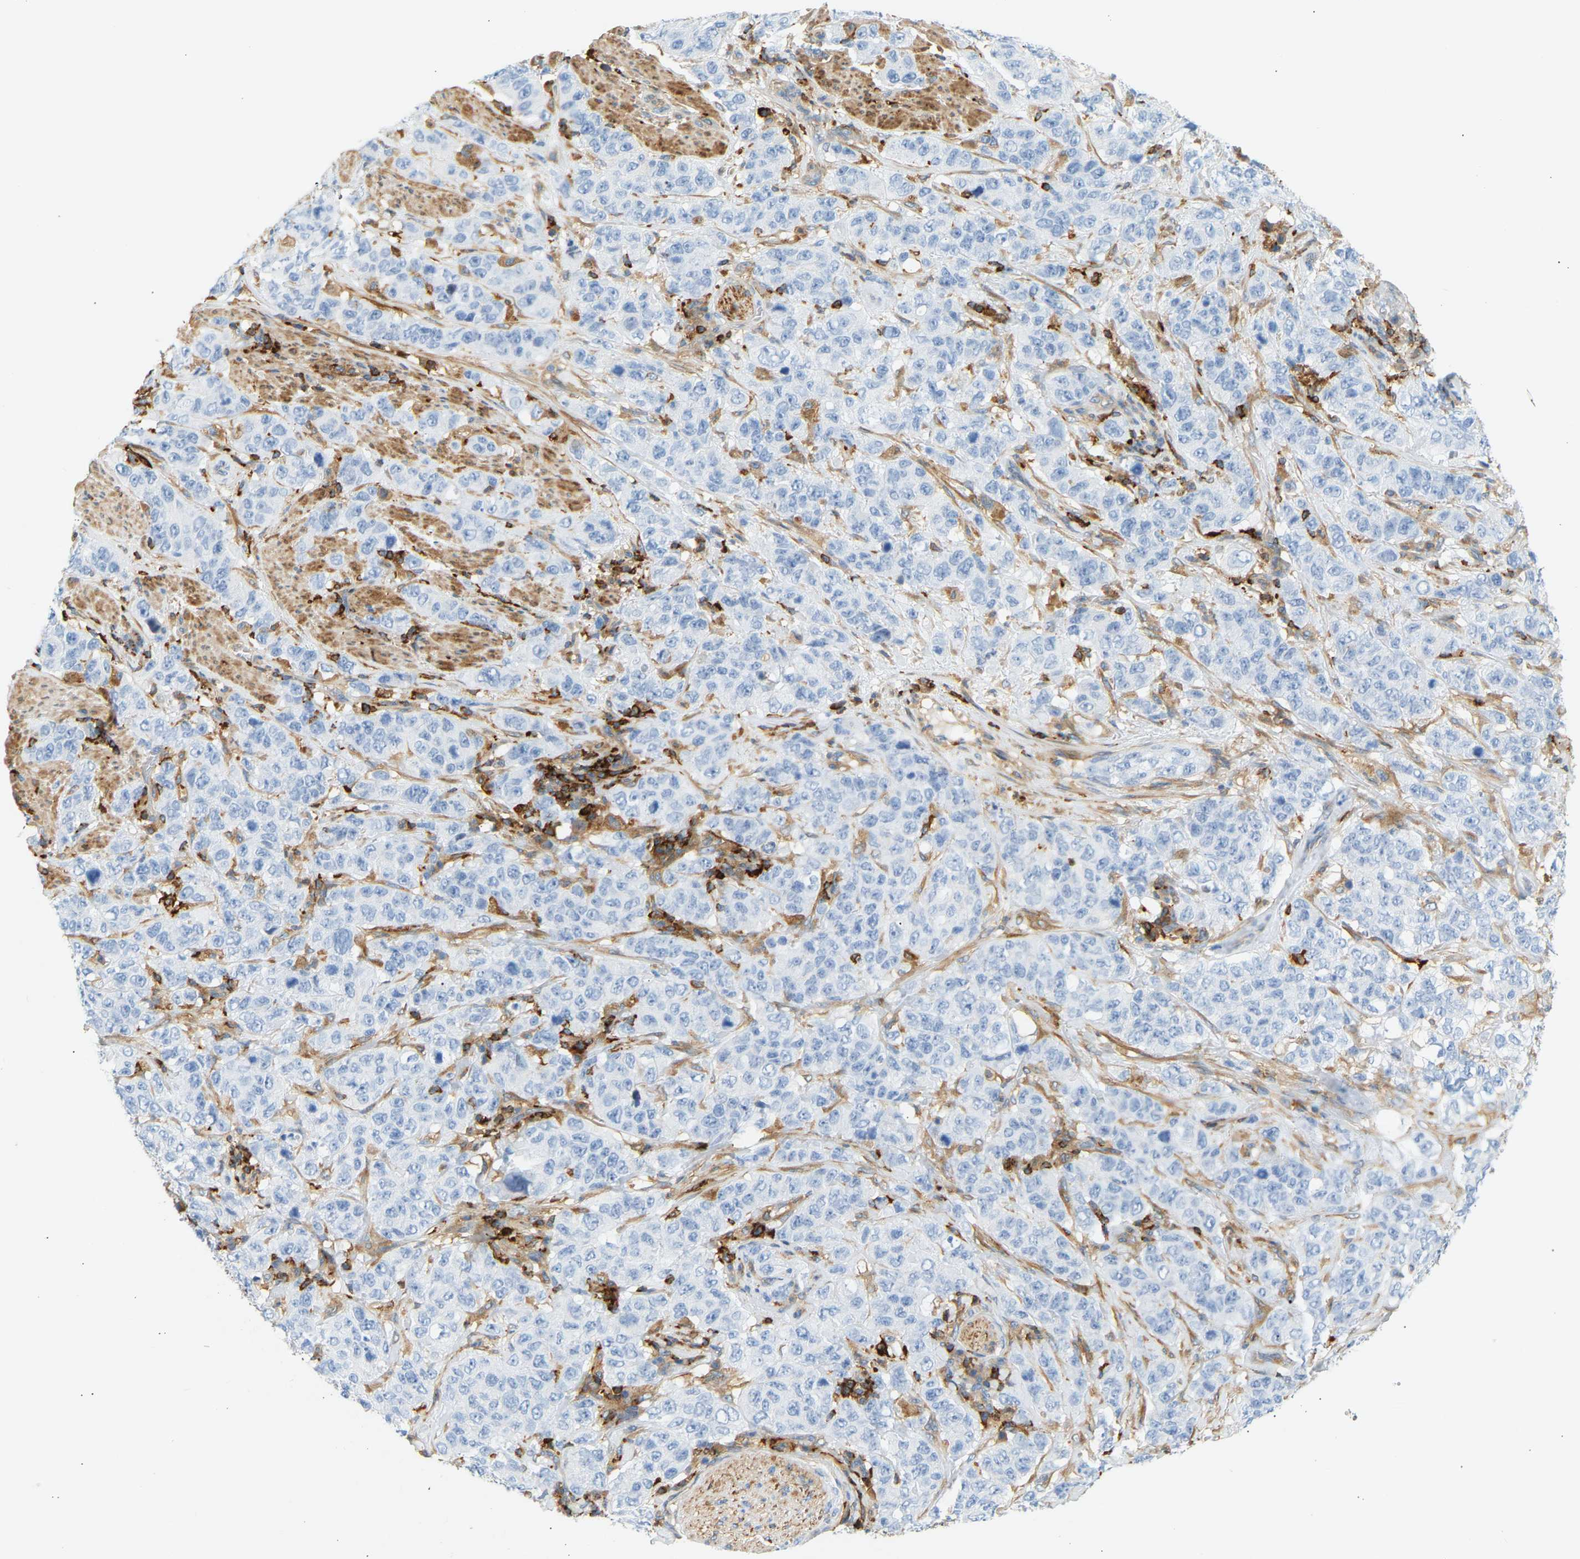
{"staining": {"intensity": "negative", "quantity": "none", "location": "none"}, "tissue": "stomach cancer", "cell_type": "Tumor cells", "image_type": "cancer", "snomed": [{"axis": "morphology", "description": "Adenocarcinoma, NOS"}, {"axis": "topography", "description": "Stomach"}], "caption": "Immunohistochemistry (IHC) image of neoplastic tissue: stomach cancer stained with DAB (3,3'-diaminobenzidine) shows no significant protein expression in tumor cells.", "gene": "FNBP1", "patient": {"sex": "male", "age": 48}}